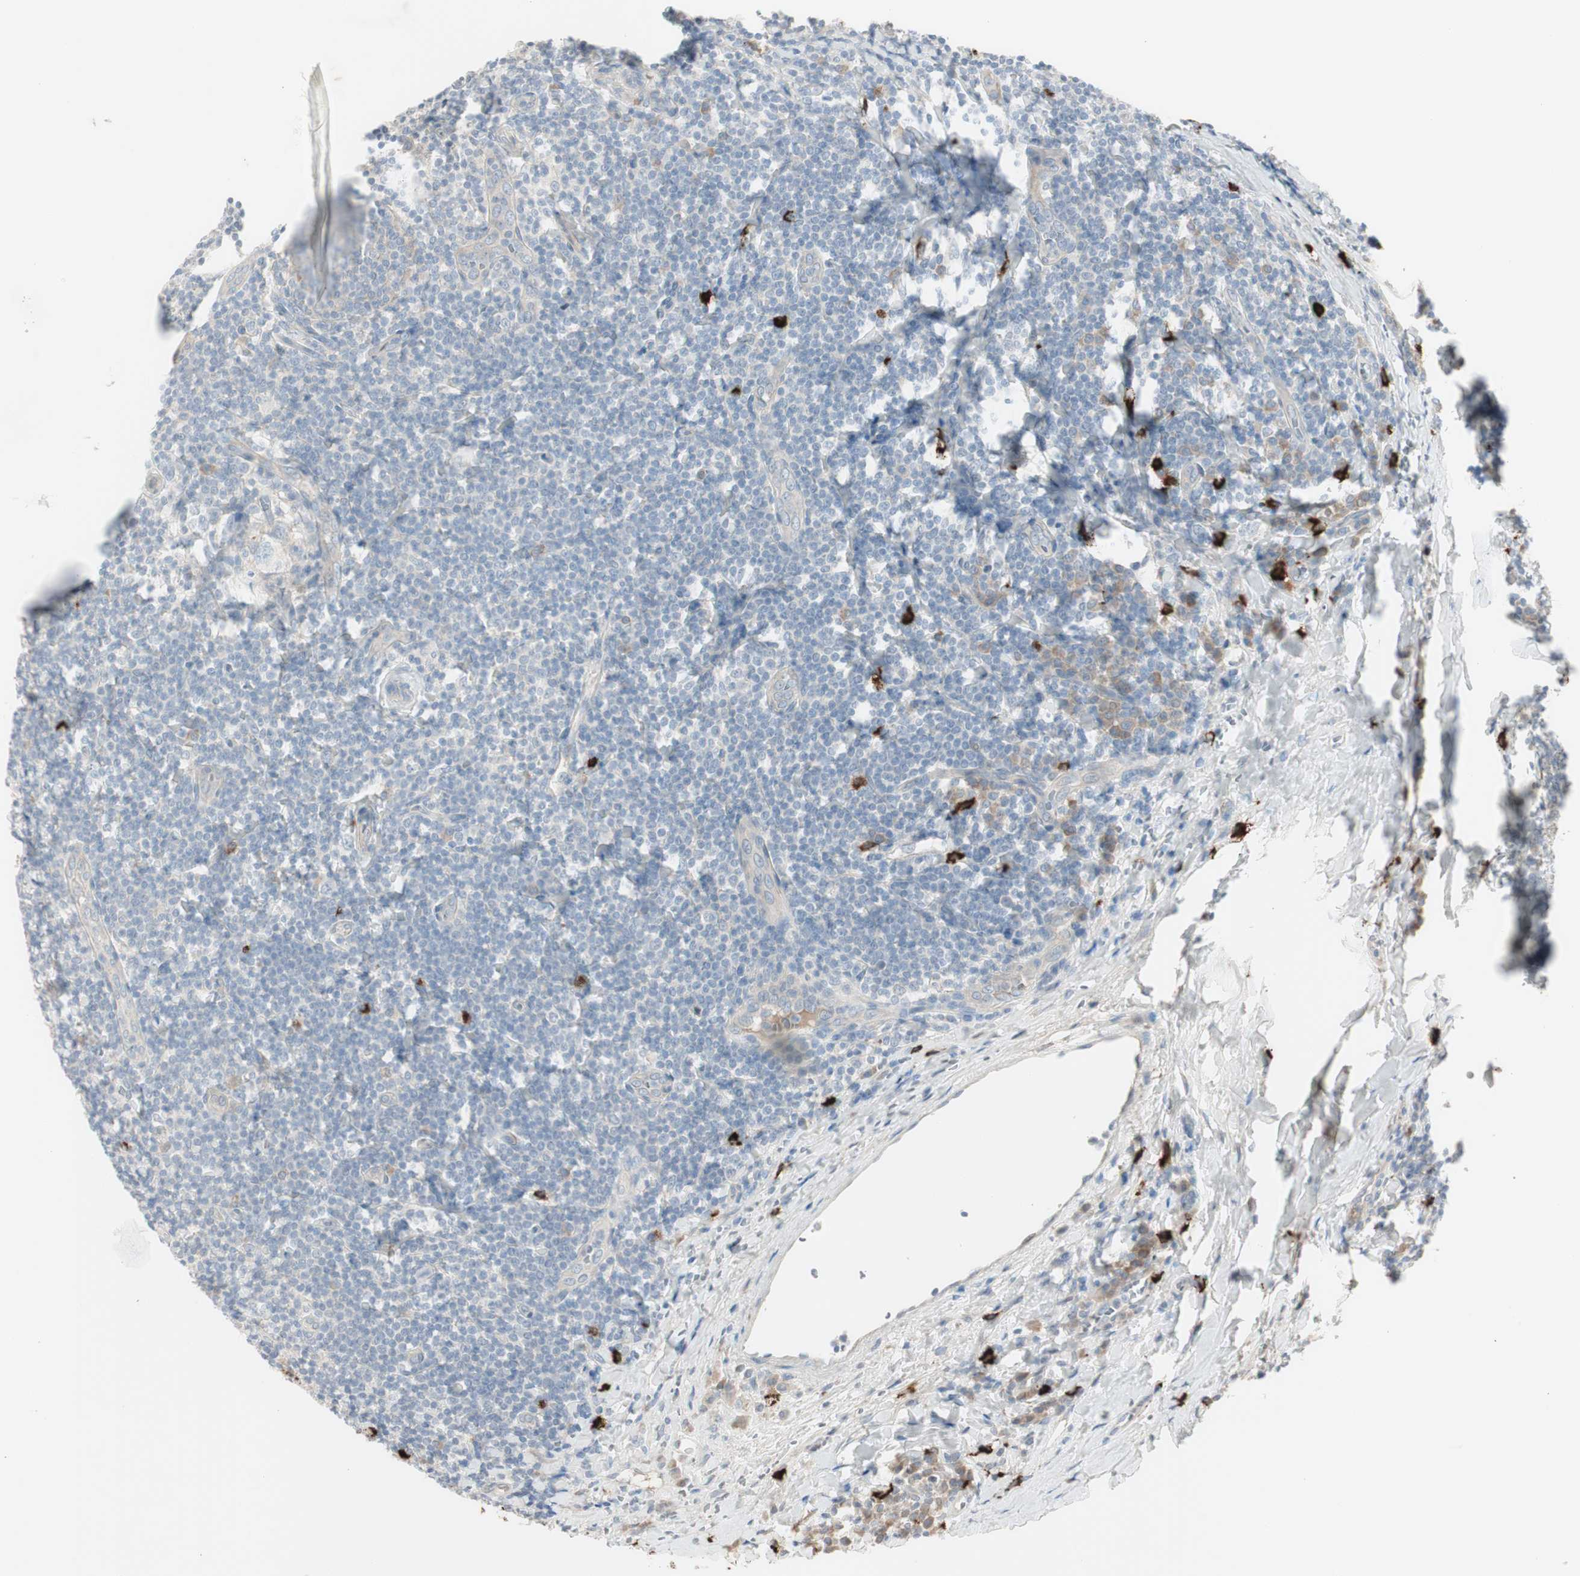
{"staining": {"intensity": "weak", "quantity": "<25%", "location": "cytoplasmic/membranous"}, "tissue": "tonsil", "cell_type": "Germinal center cells", "image_type": "normal", "snomed": [{"axis": "morphology", "description": "Normal tissue, NOS"}, {"axis": "topography", "description": "Tonsil"}], "caption": "This is an IHC micrograph of benign human tonsil. There is no expression in germinal center cells.", "gene": "MAPRE3", "patient": {"sex": "male", "age": 31}}